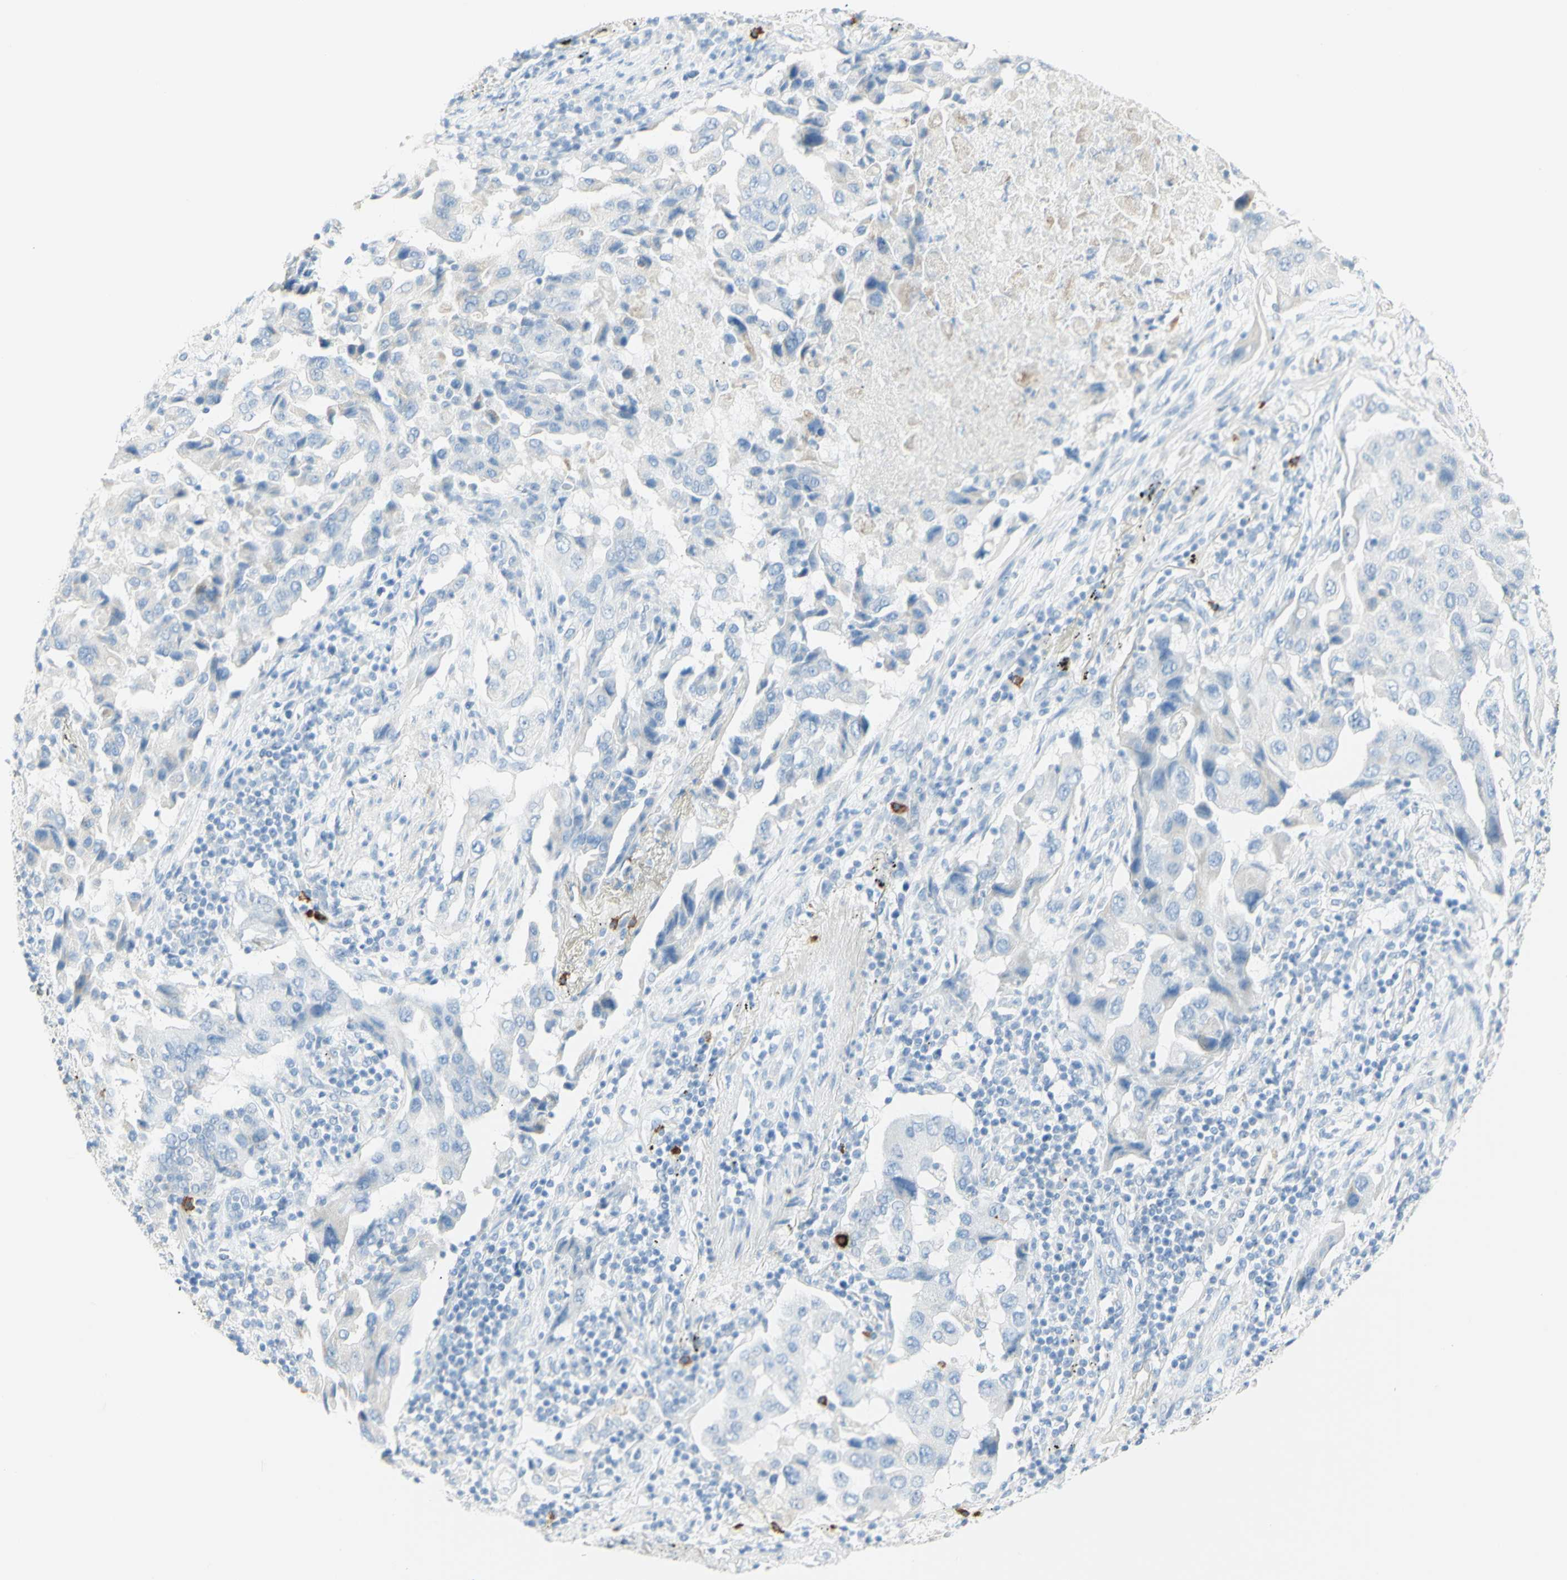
{"staining": {"intensity": "negative", "quantity": "none", "location": "none"}, "tissue": "lung cancer", "cell_type": "Tumor cells", "image_type": "cancer", "snomed": [{"axis": "morphology", "description": "Adenocarcinoma, NOS"}, {"axis": "topography", "description": "Lung"}], "caption": "Tumor cells are negative for brown protein staining in adenocarcinoma (lung).", "gene": "LETM1", "patient": {"sex": "female", "age": 65}}